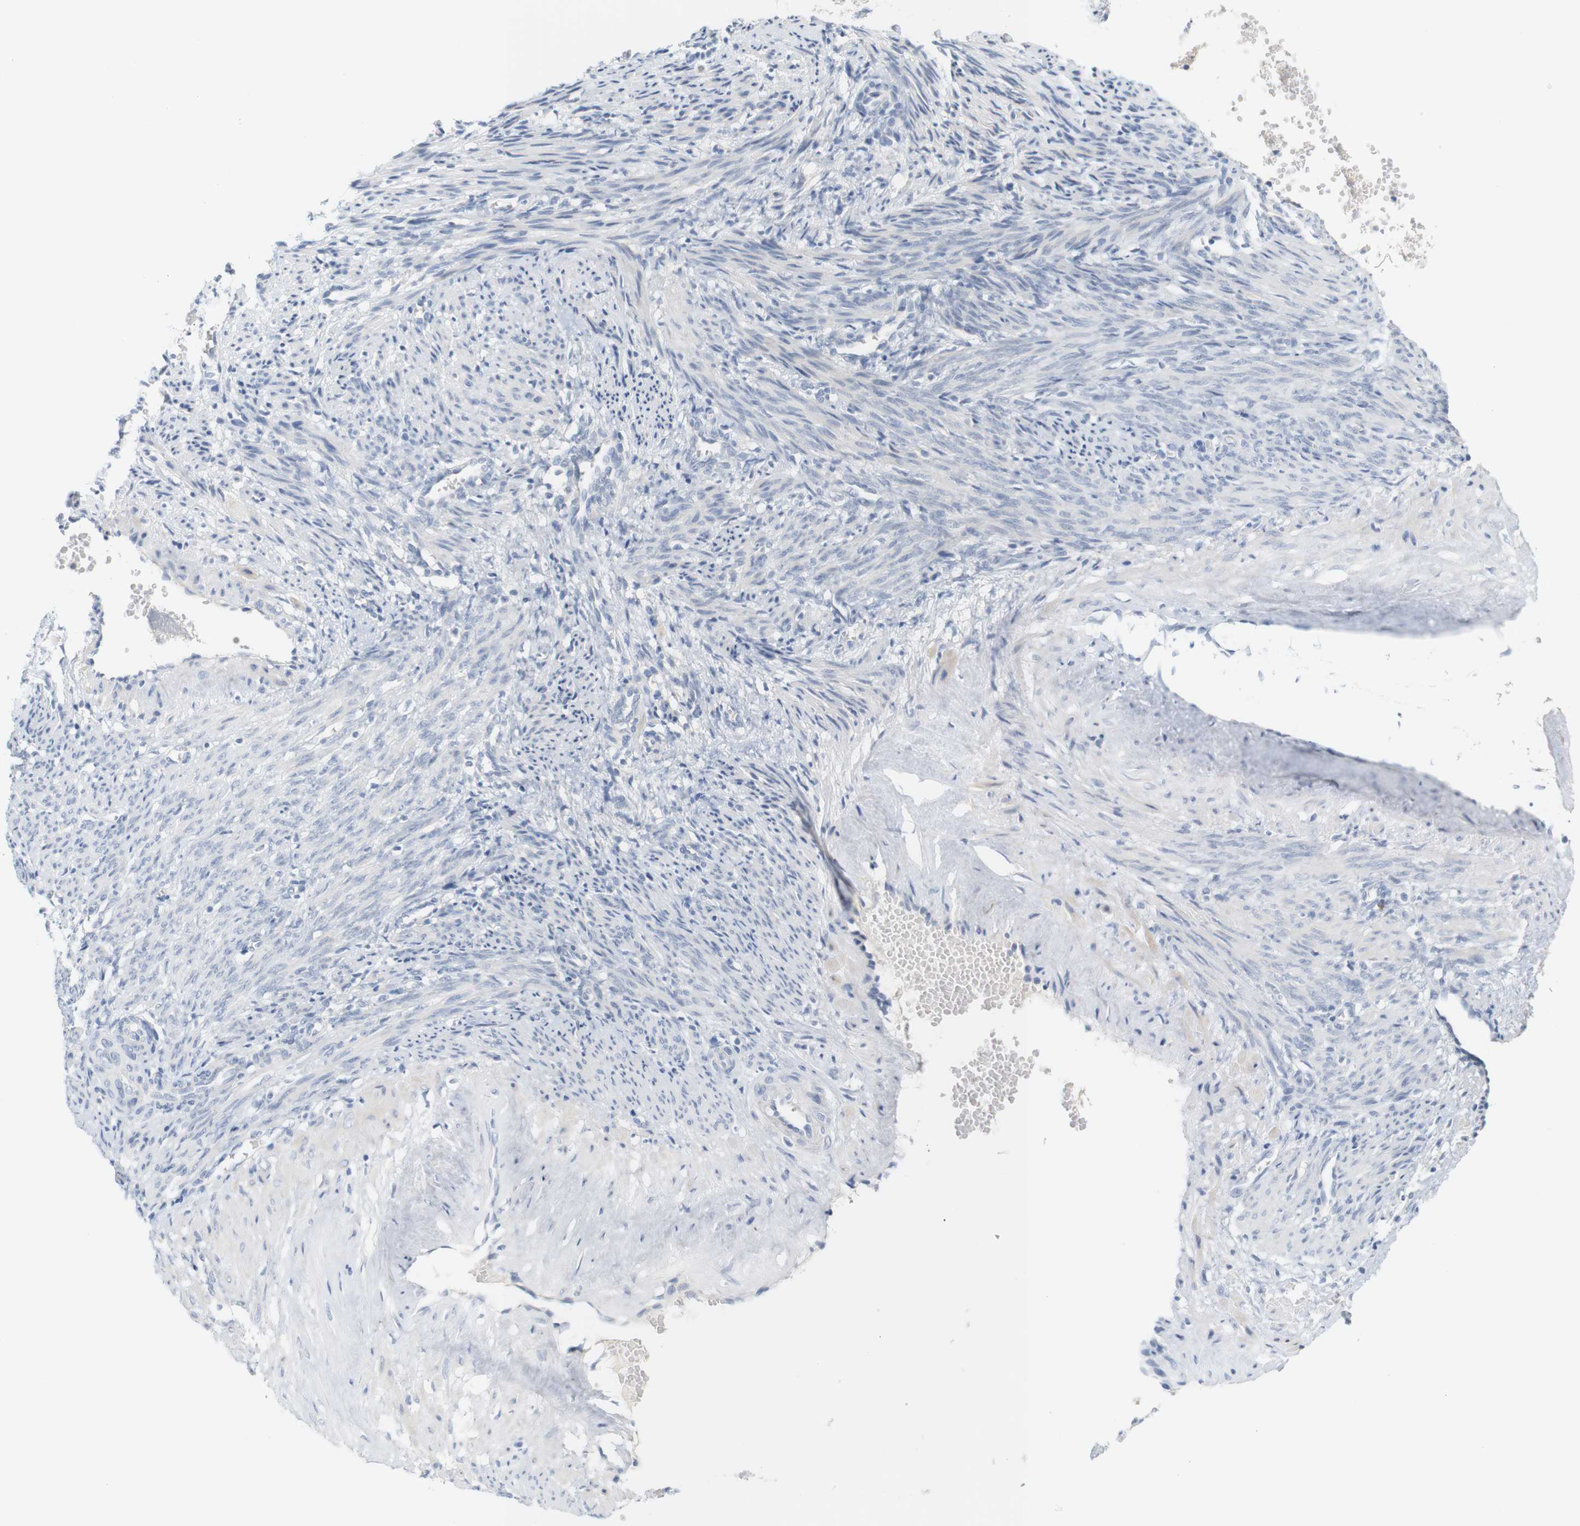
{"staining": {"intensity": "negative", "quantity": "none", "location": "none"}, "tissue": "smooth muscle", "cell_type": "Smooth muscle cells", "image_type": "normal", "snomed": [{"axis": "morphology", "description": "Normal tissue, NOS"}, {"axis": "topography", "description": "Endometrium"}], "caption": "High magnification brightfield microscopy of benign smooth muscle stained with DAB (brown) and counterstained with hematoxylin (blue): smooth muscle cells show no significant expression.", "gene": "RGS9", "patient": {"sex": "female", "age": 33}}